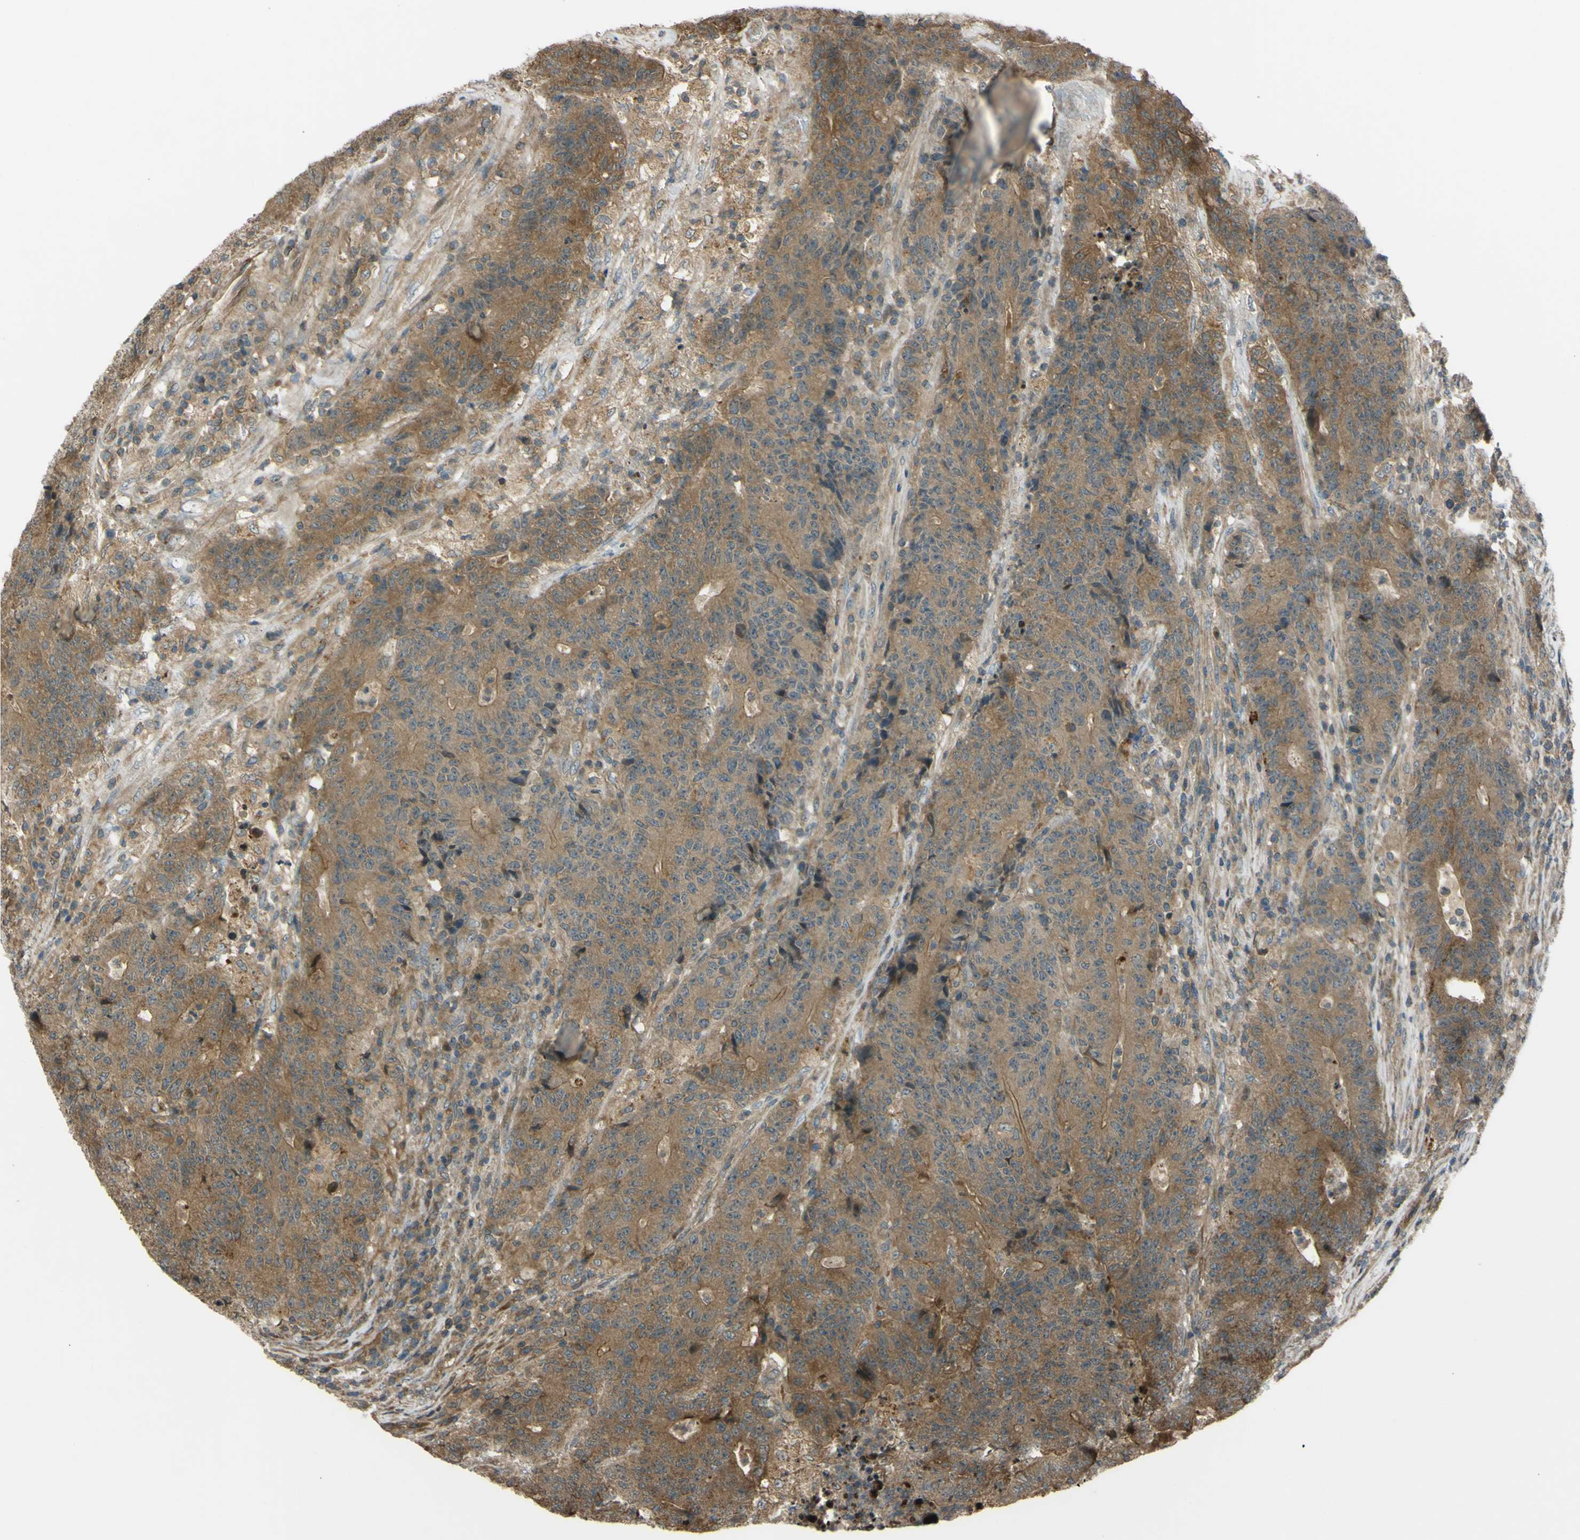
{"staining": {"intensity": "moderate", "quantity": ">75%", "location": "cytoplasmic/membranous"}, "tissue": "colorectal cancer", "cell_type": "Tumor cells", "image_type": "cancer", "snomed": [{"axis": "morphology", "description": "Normal tissue, NOS"}, {"axis": "morphology", "description": "Adenocarcinoma, NOS"}, {"axis": "topography", "description": "Colon"}], "caption": "An image of human colorectal adenocarcinoma stained for a protein demonstrates moderate cytoplasmic/membranous brown staining in tumor cells.", "gene": "FLII", "patient": {"sex": "female", "age": 75}}